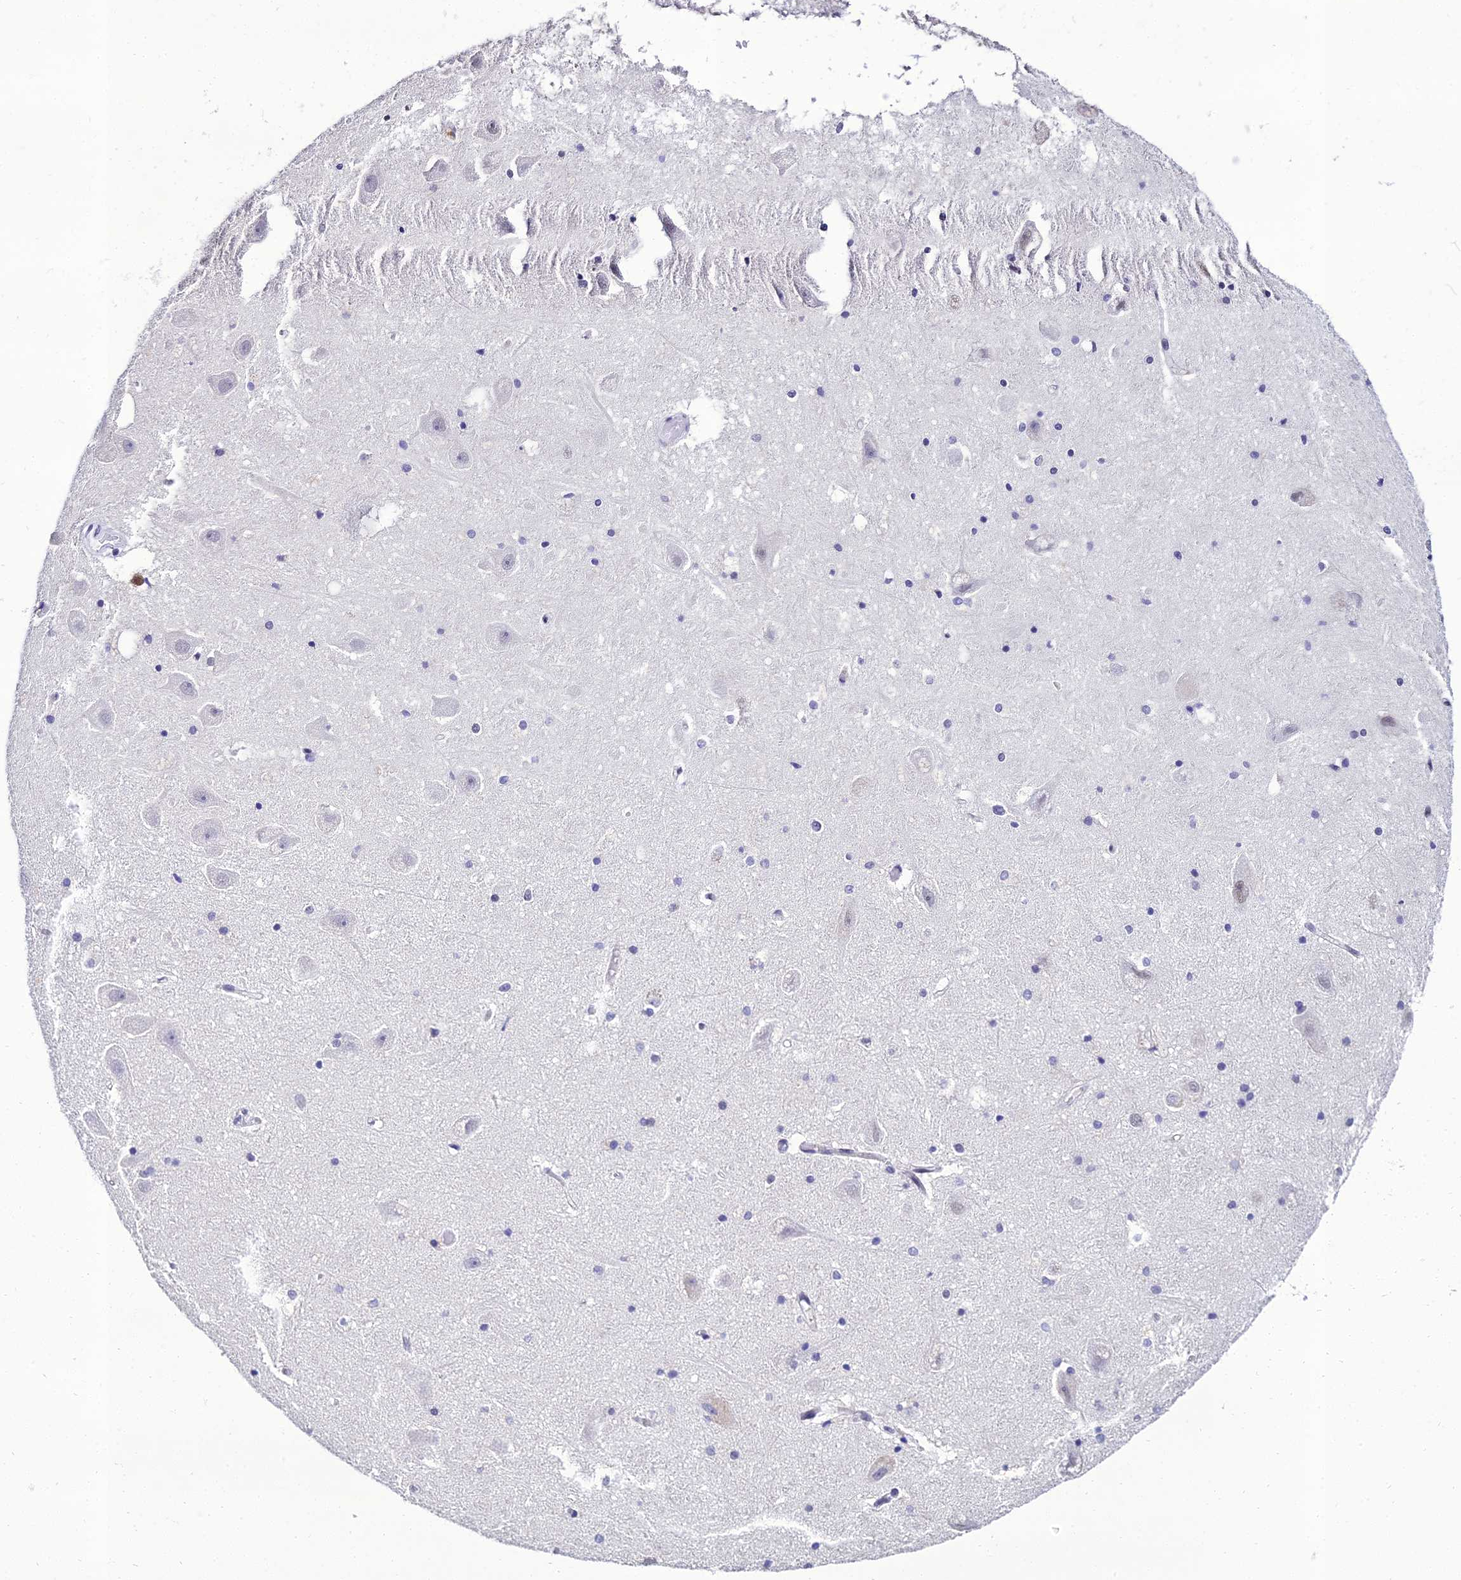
{"staining": {"intensity": "negative", "quantity": "none", "location": "none"}, "tissue": "hippocampus", "cell_type": "Glial cells", "image_type": "normal", "snomed": [{"axis": "morphology", "description": "Normal tissue, NOS"}, {"axis": "topography", "description": "Hippocampus"}], "caption": "Photomicrograph shows no protein staining in glial cells of unremarkable hippocampus.", "gene": "PPP4R2", "patient": {"sex": "female", "age": 52}}